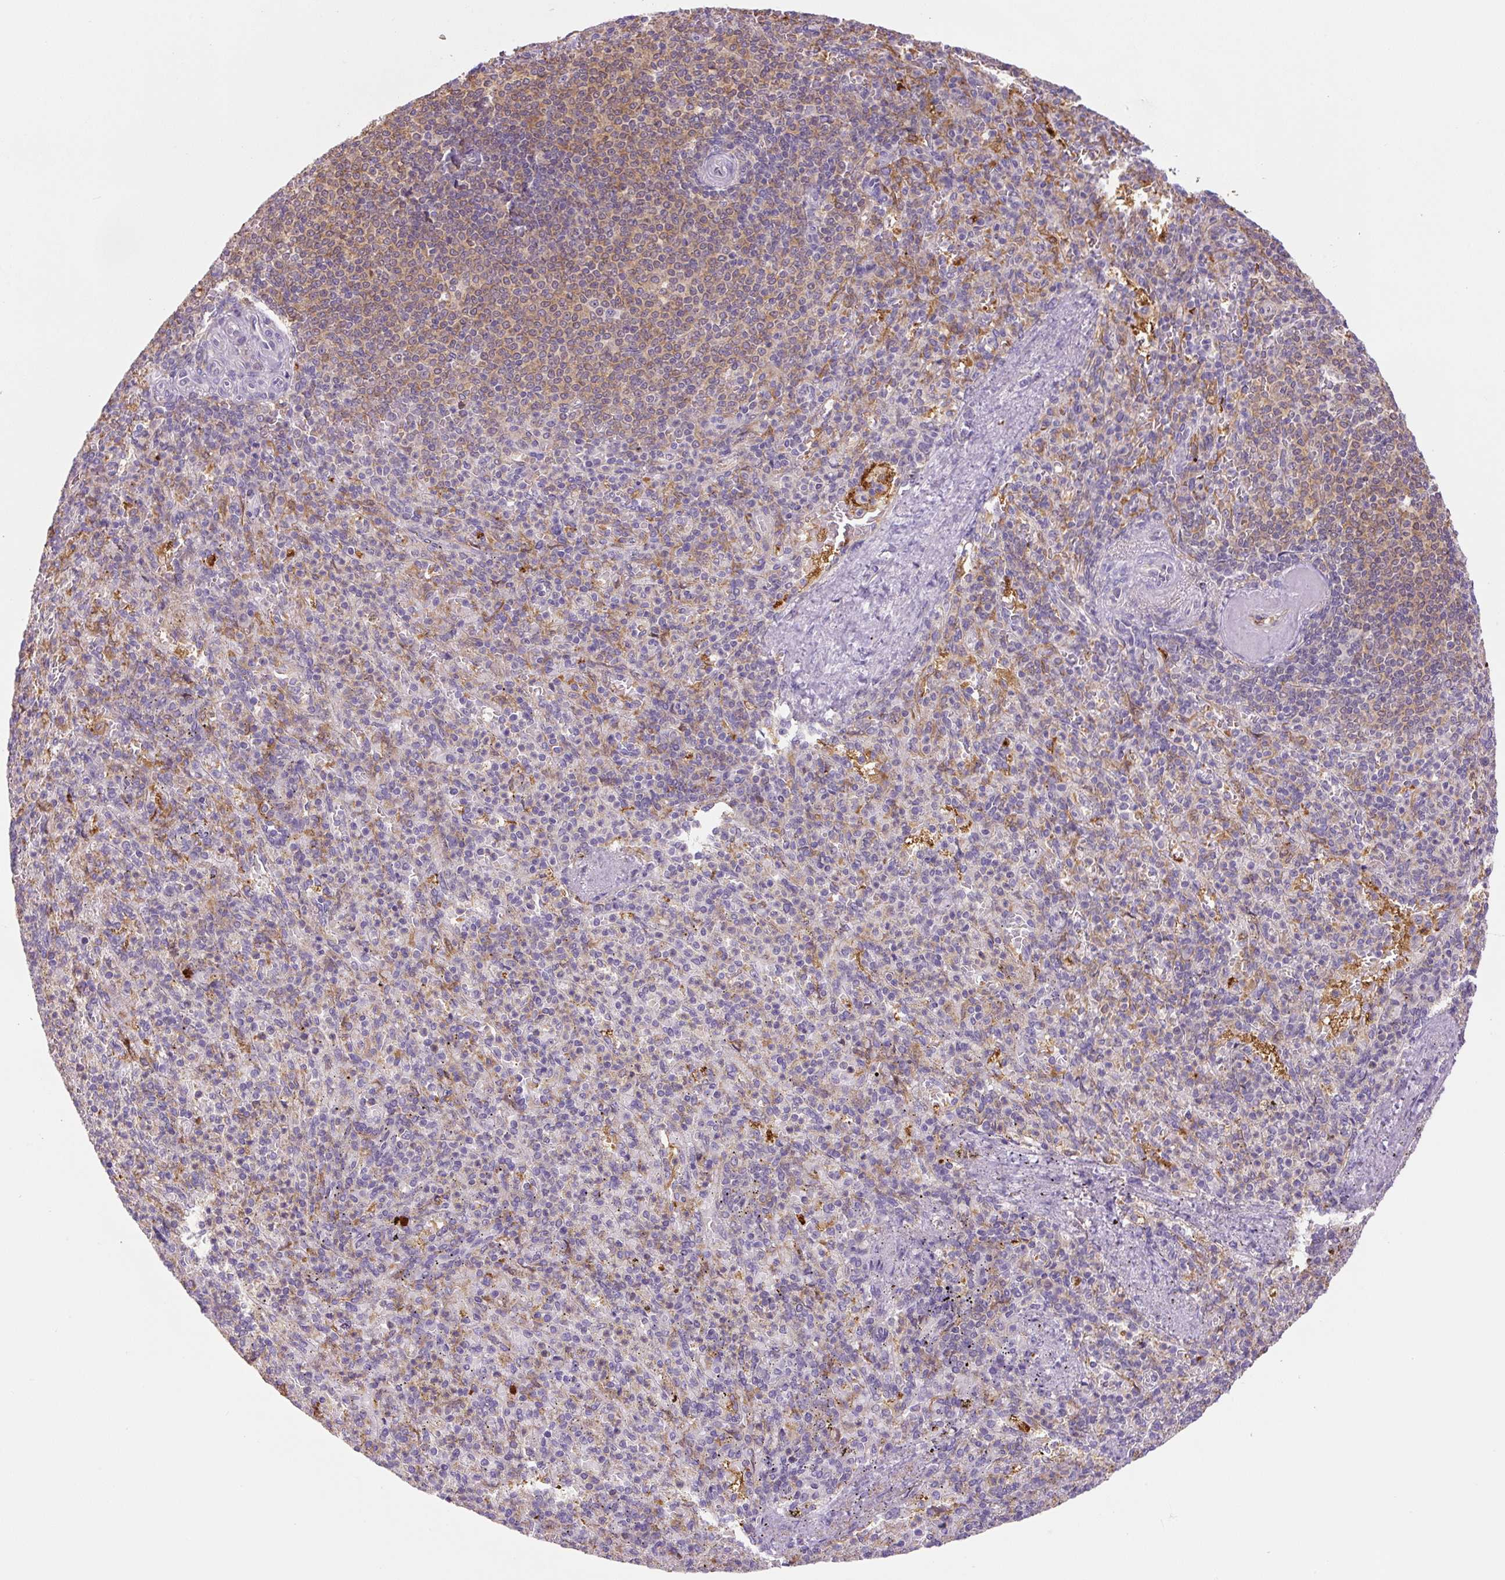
{"staining": {"intensity": "moderate", "quantity": "<25%", "location": "cytoplasmic/membranous"}, "tissue": "spleen", "cell_type": "Cells in red pulp", "image_type": "normal", "snomed": [{"axis": "morphology", "description": "Normal tissue, NOS"}, {"axis": "topography", "description": "Spleen"}], "caption": "Immunohistochemistry (IHC) histopathology image of unremarkable spleen: spleen stained using immunohistochemistry demonstrates low levels of moderate protein expression localized specifically in the cytoplasmic/membranous of cells in red pulp, appearing as a cytoplasmic/membranous brown color.", "gene": "SPSB2", "patient": {"sex": "female", "age": 74}}